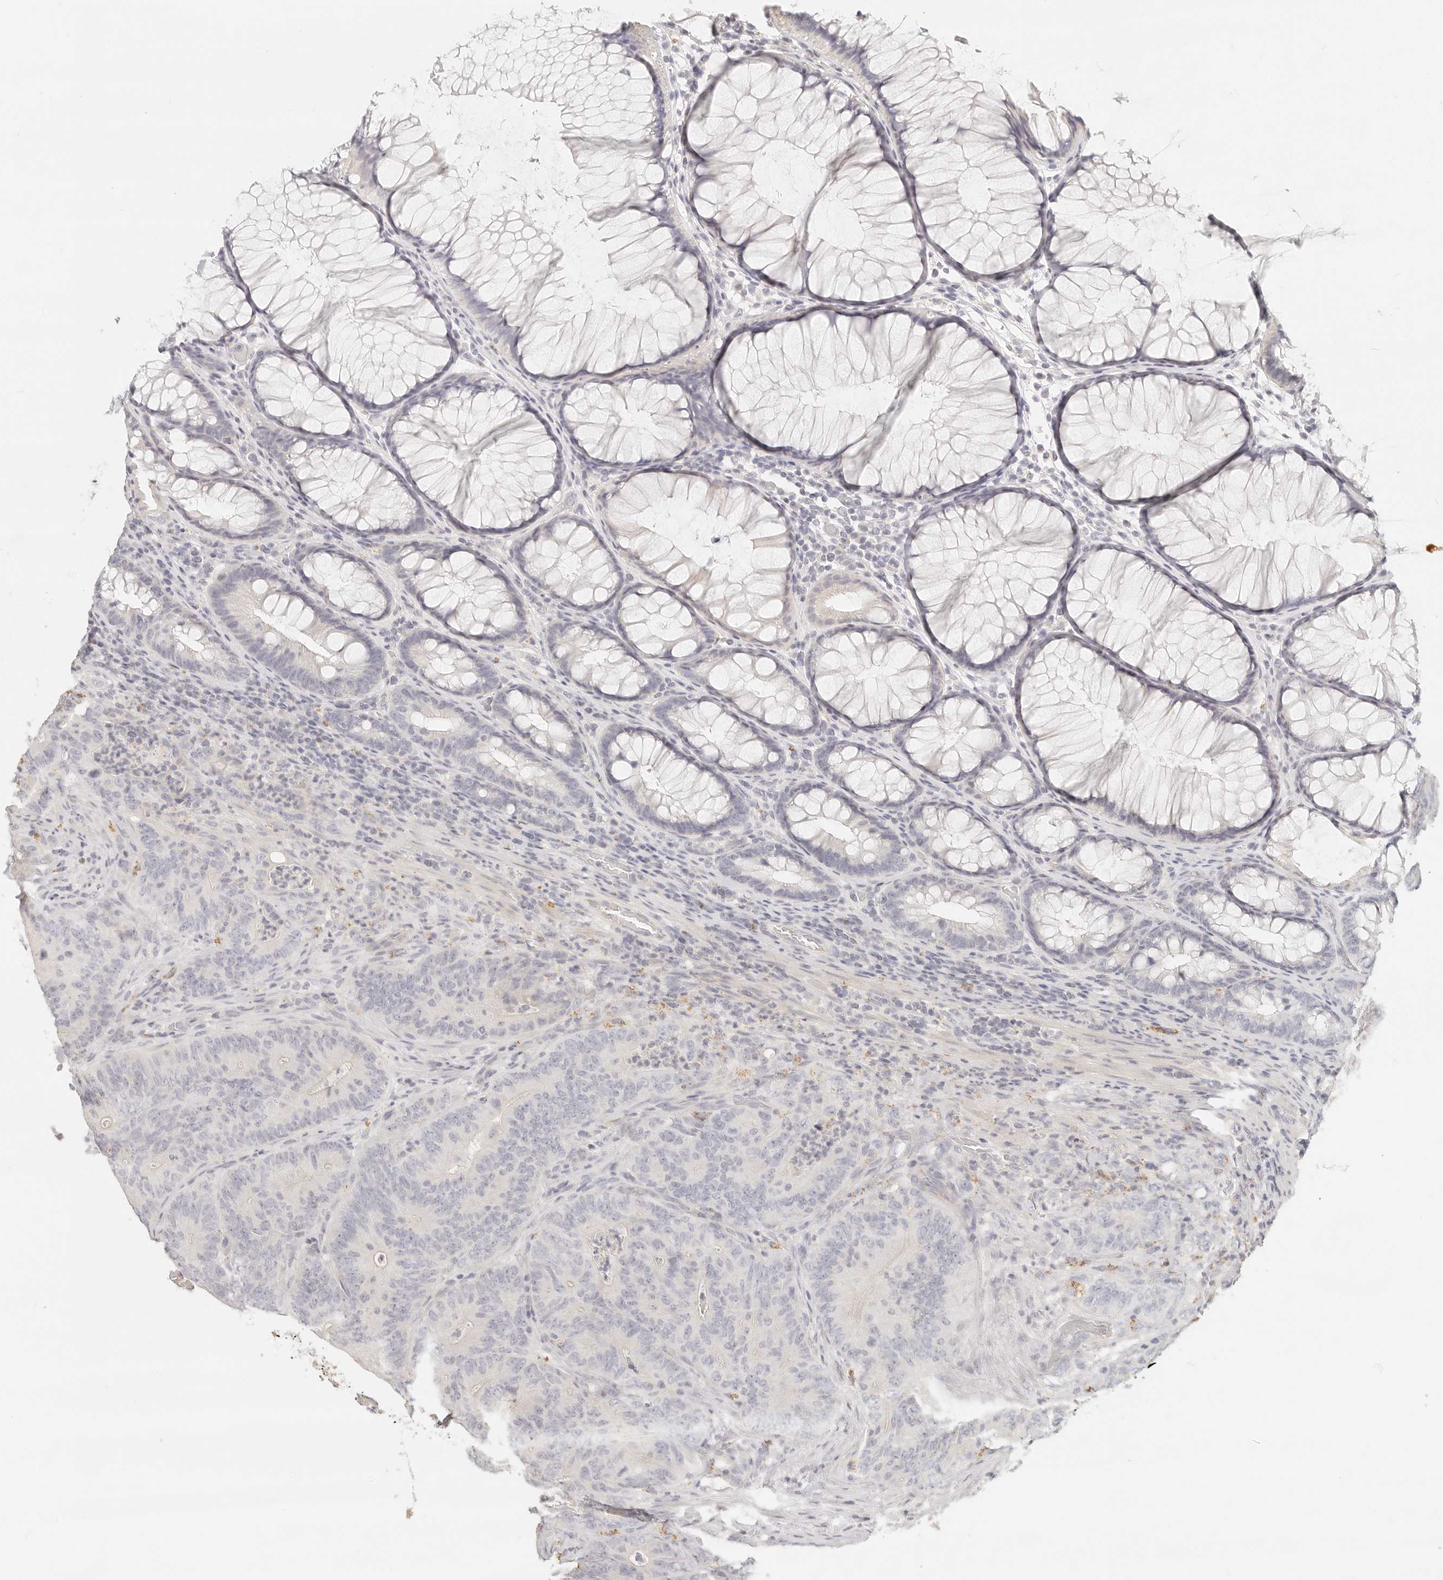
{"staining": {"intensity": "negative", "quantity": "none", "location": "none"}, "tissue": "colorectal cancer", "cell_type": "Tumor cells", "image_type": "cancer", "snomed": [{"axis": "morphology", "description": "Normal tissue, NOS"}, {"axis": "topography", "description": "Colon"}], "caption": "The image displays no staining of tumor cells in colorectal cancer.", "gene": "CNMD", "patient": {"sex": "female", "age": 82}}